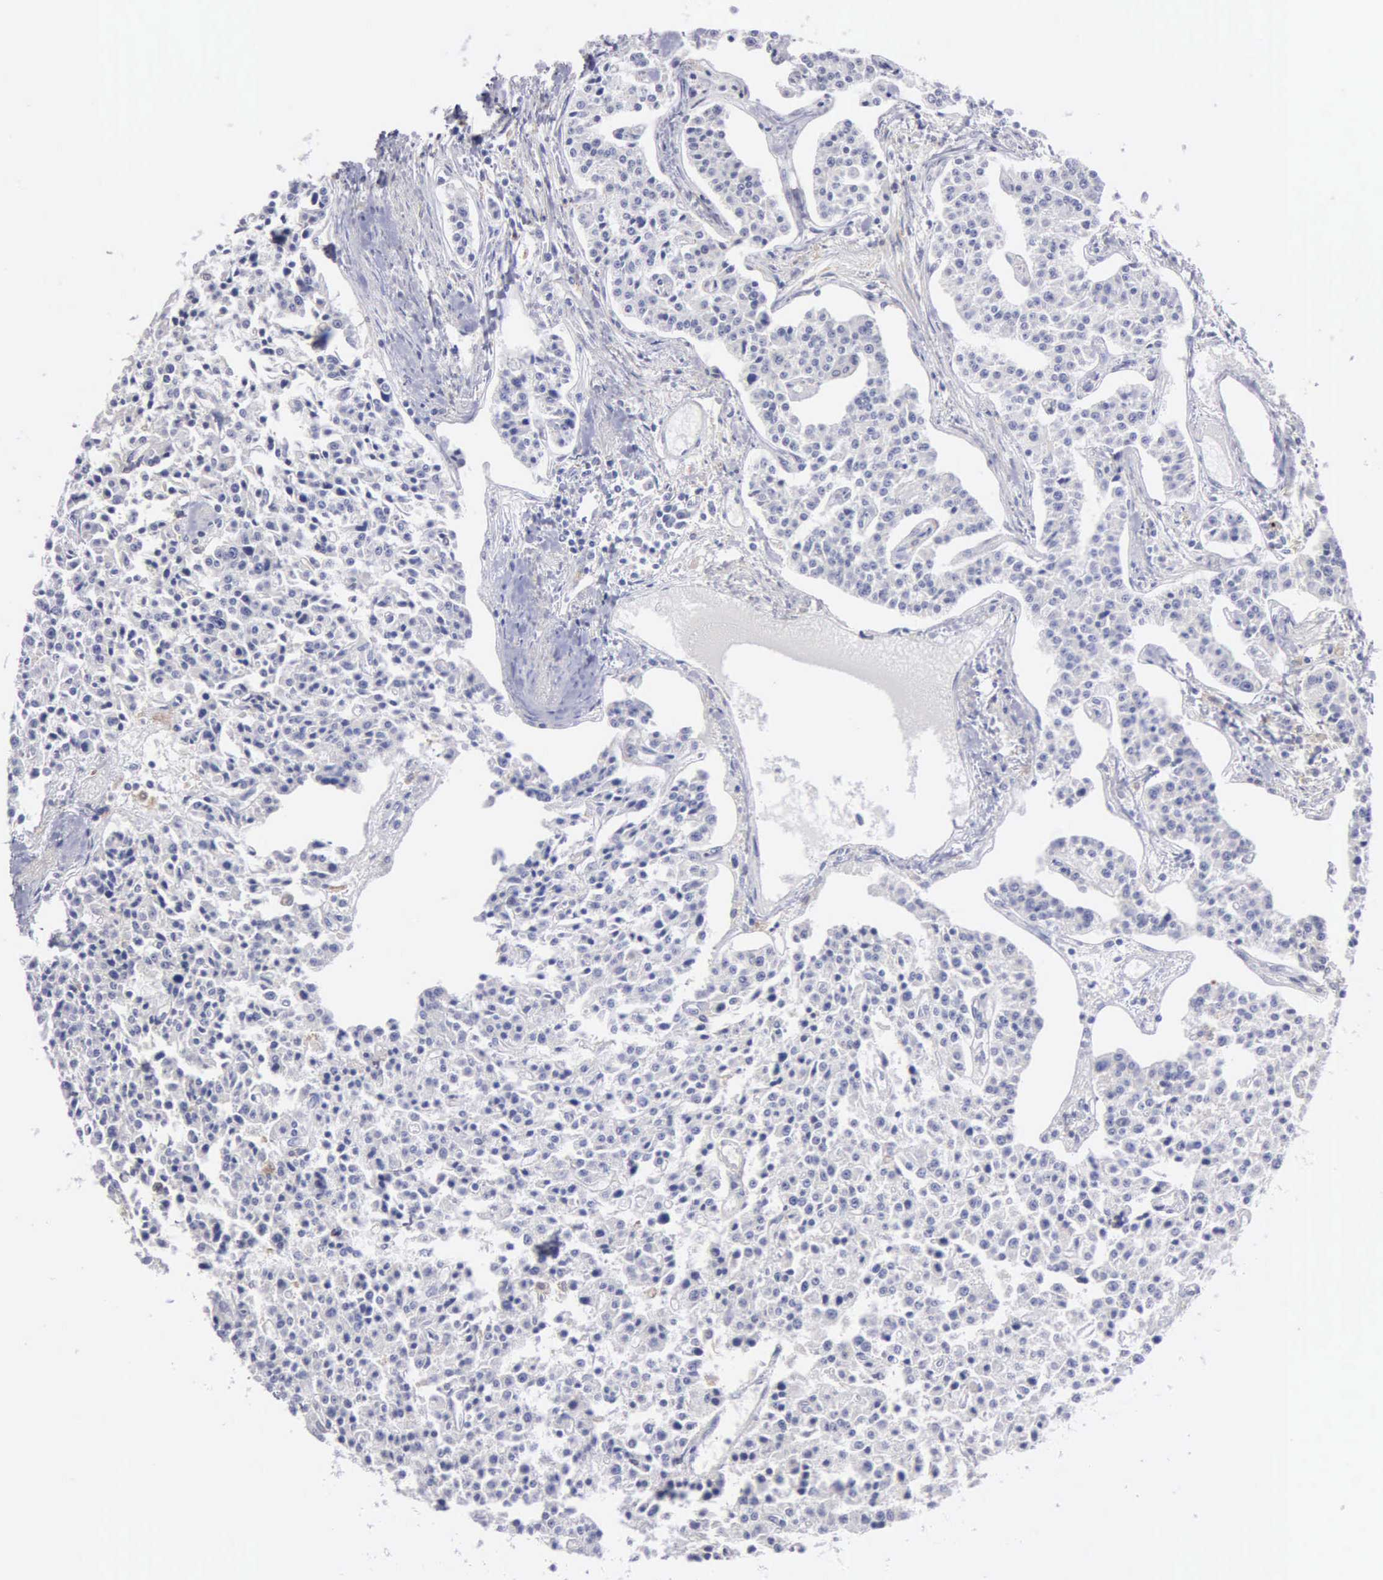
{"staining": {"intensity": "negative", "quantity": "none", "location": "none"}, "tissue": "carcinoid", "cell_type": "Tumor cells", "image_type": "cancer", "snomed": [{"axis": "morphology", "description": "Carcinoid, malignant, NOS"}, {"axis": "topography", "description": "Stomach"}], "caption": "IHC histopathology image of carcinoid stained for a protein (brown), which shows no expression in tumor cells. (Immunohistochemistry (ihc), brightfield microscopy, high magnification).", "gene": "PTGS2", "patient": {"sex": "female", "age": 76}}